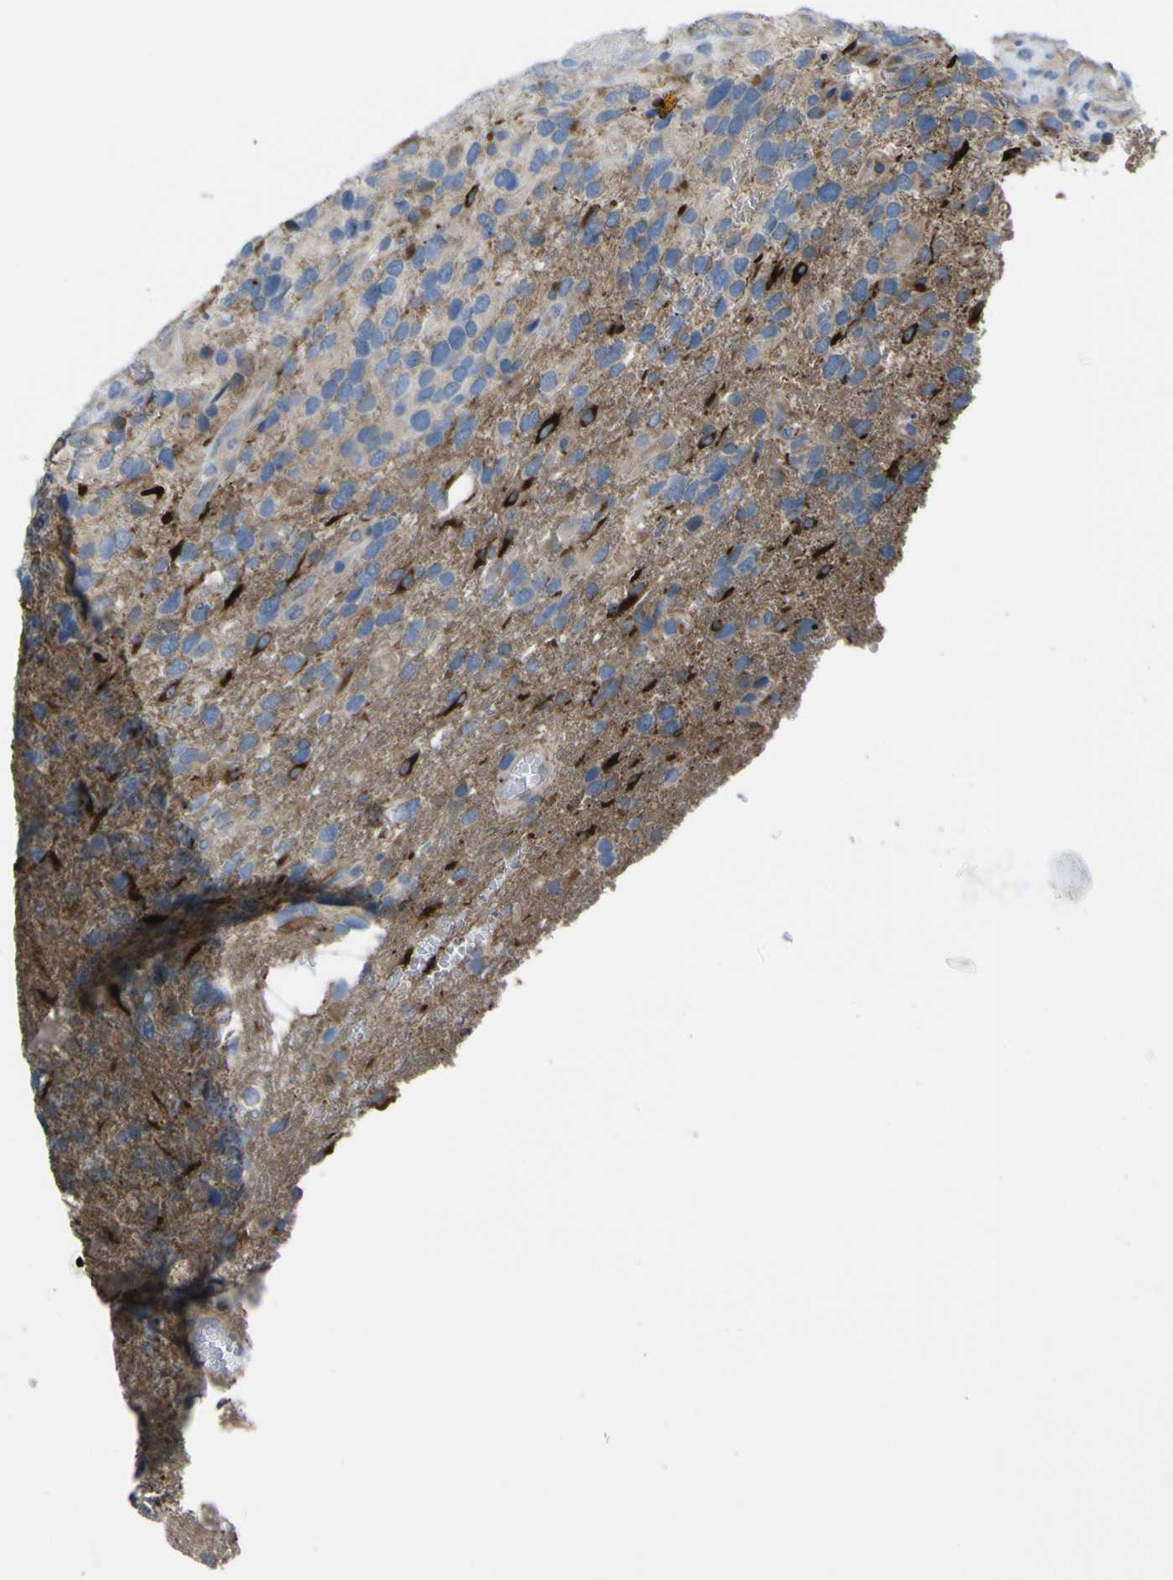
{"staining": {"intensity": "strong", "quantity": "<25%", "location": "cytoplasmic/membranous"}, "tissue": "glioma", "cell_type": "Tumor cells", "image_type": "cancer", "snomed": [{"axis": "morphology", "description": "Glioma, malignant, High grade"}, {"axis": "topography", "description": "Brain"}], "caption": "Glioma was stained to show a protein in brown. There is medium levels of strong cytoplasmic/membranous expression in about <25% of tumor cells.", "gene": "CST3", "patient": {"sex": "female", "age": 58}}